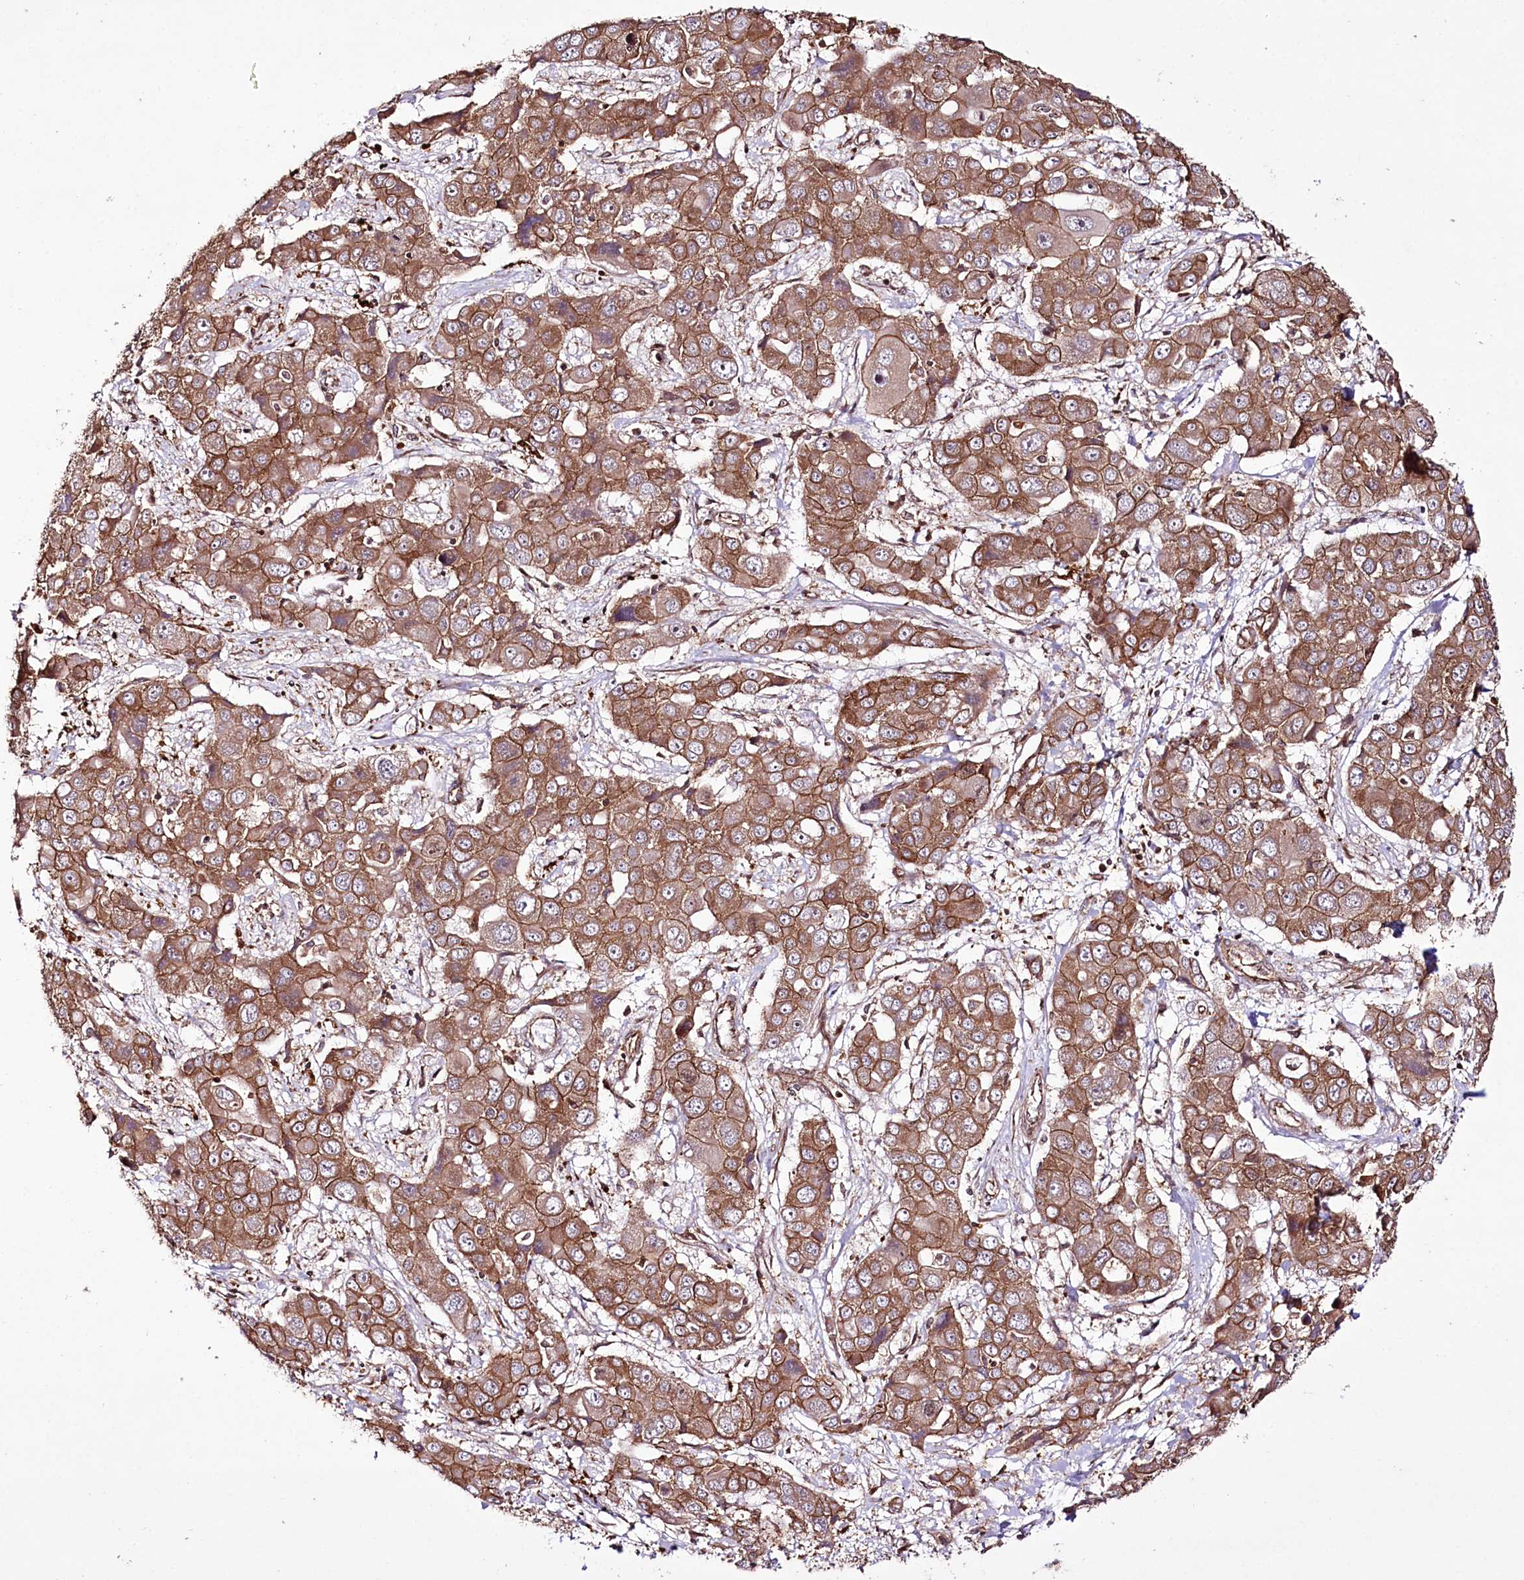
{"staining": {"intensity": "strong", "quantity": ">75%", "location": "cytoplasmic/membranous"}, "tissue": "liver cancer", "cell_type": "Tumor cells", "image_type": "cancer", "snomed": [{"axis": "morphology", "description": "Cholangiocarcinoma"}, {"axis": "topography", "description": "Liver"}], "caption": "High-magnification brightfield microscopy of cholangiocarcinoma (liver) stained with DAB (3,3'-diaminobenzidine) (brown) and counterstained with hematoxylin (blue). tumor cells exhibit strong cytoplasmic/membranous staining is identified in approximately>75% of cells. Nuclei are stained in blue.", "gene": "DHX29", "patient": {"sex": "male", "age": 67}}